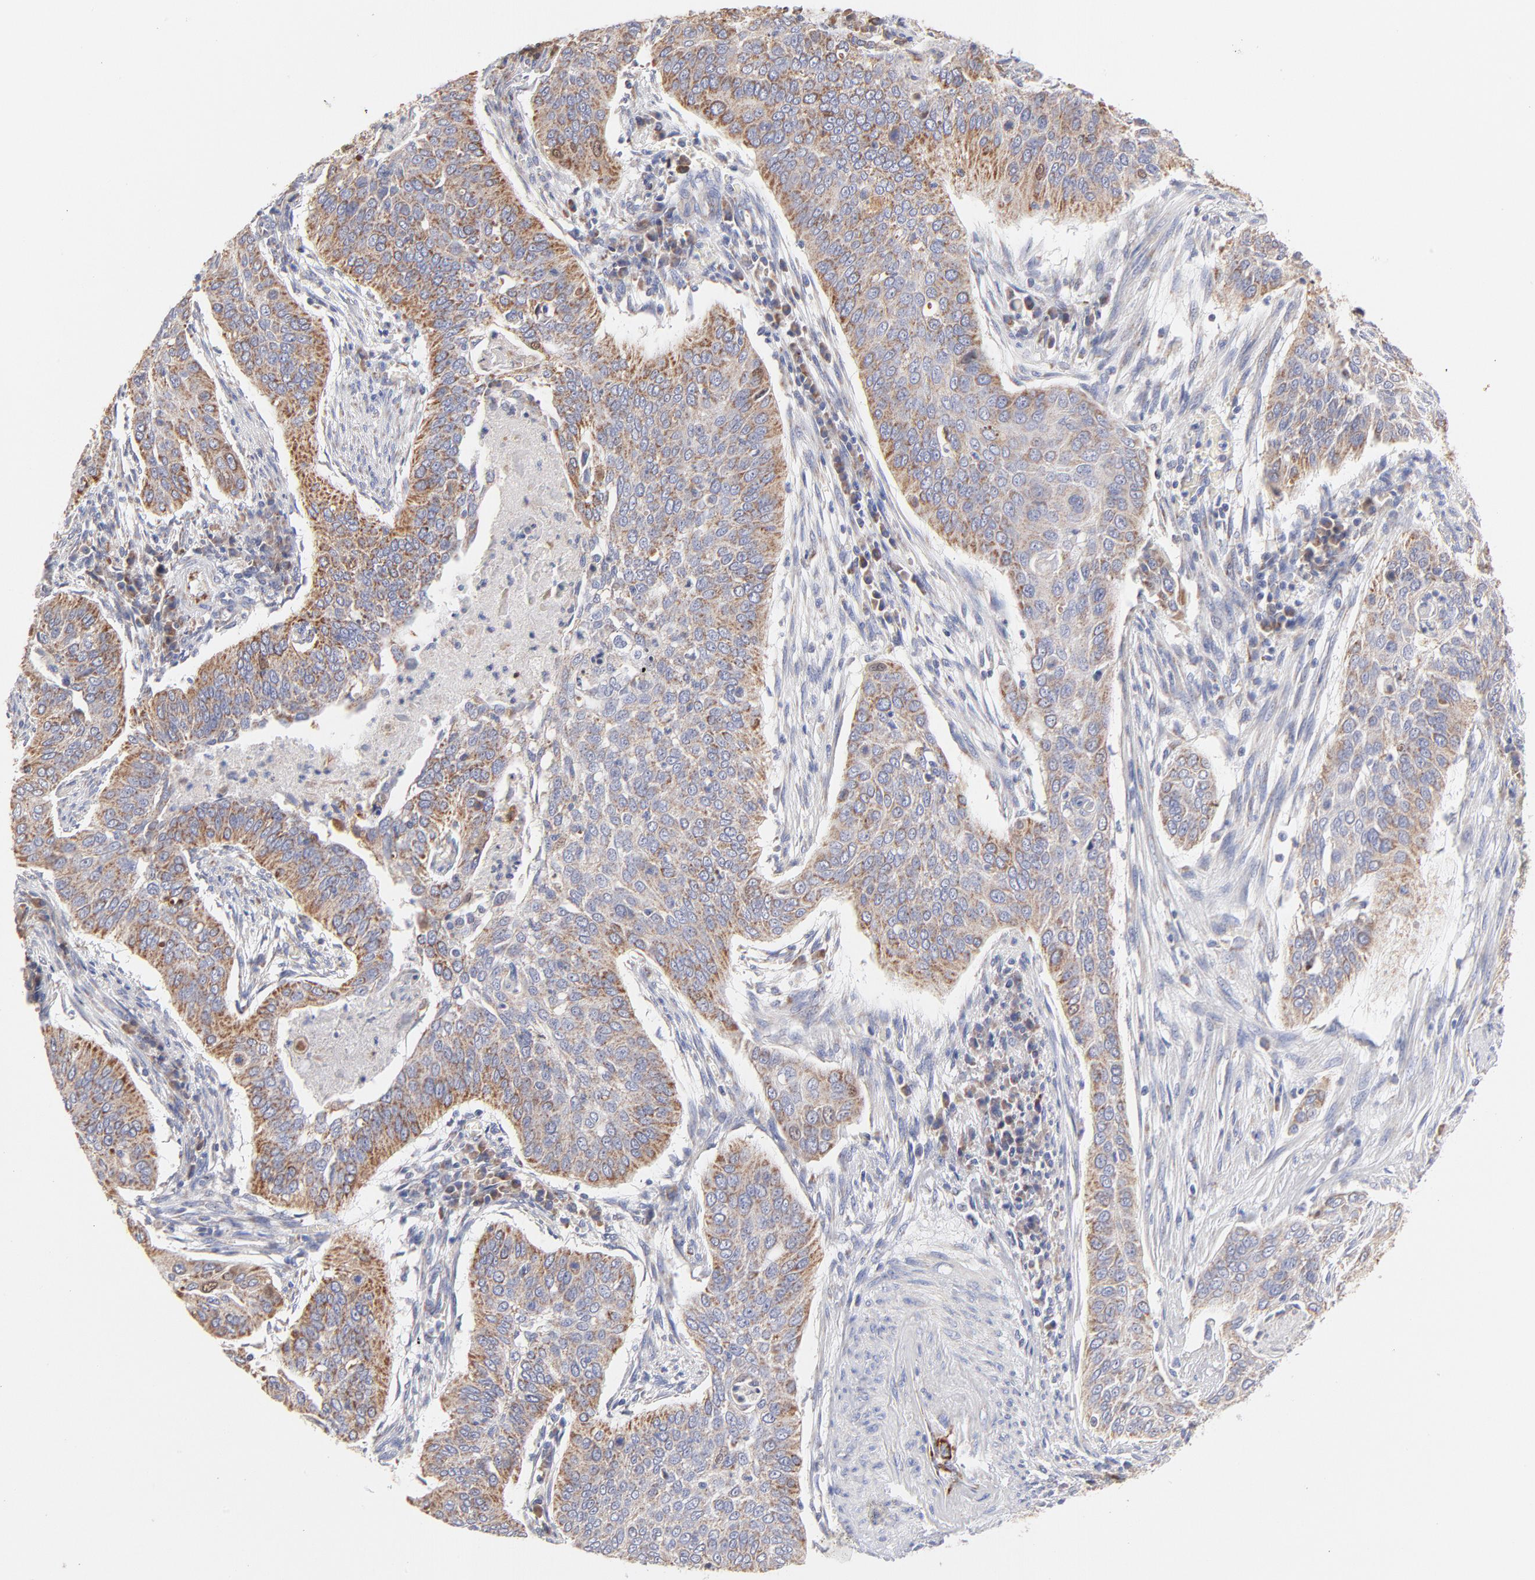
{"staining": {"intensity": "weak", "quantity": ">75%", "location": "cytoplasmic/membranous"}, "tissue": "cervical cancer", "cell_type": "Tumor cells", "image_type": "cancer", "snomed": [{"axis": "morphology", "description": "Squamous cell carcinoma, NOS"}, {"axis": "topography", "description": "Cervix"}], "caption": "High-magnification brightfield microscopy of squamous cell carcinoma (cervical) stained with DAB (brown) and counterstained with hematoxylin (blue). tumor cells exhibit weak cytoplasmic/membranous positivity is present in approximately>75% of cells.", "gene": "TIMM8A", "patient": {"sex": "female", "age": 39}}